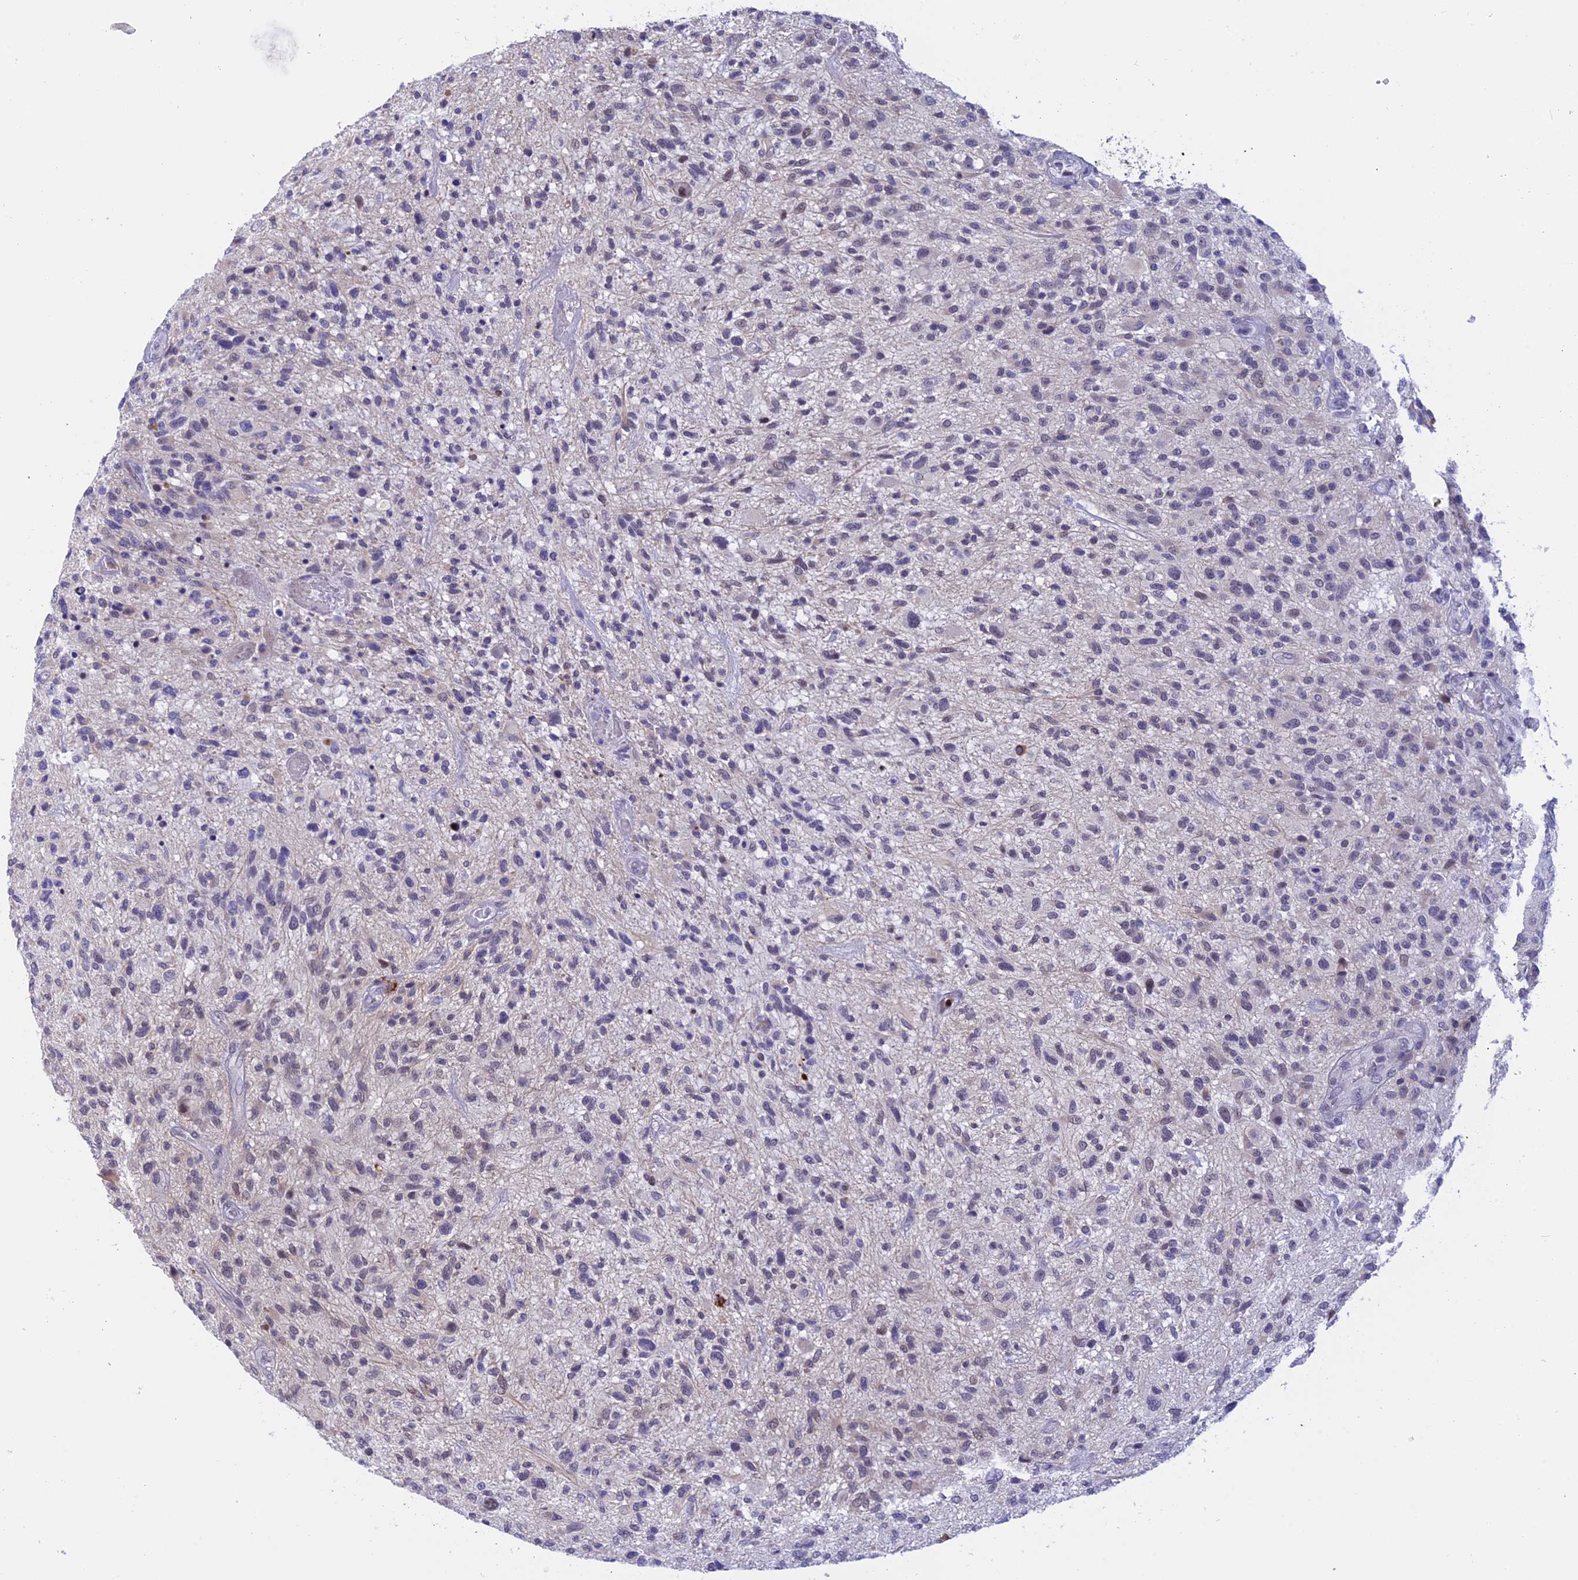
{"staining": {"intensity": "moderate", "quantity": "25%-75%", "location": "nuclear"}, "tissue": "glioma", "cell_type": "Tumor cells", "image_type": "cancer", "snomed": [{"axis": "morphology", "description": "Glioma, malignant, High grade"}, {"axis": "topography", "description": "Brain"}], "caption": "Immunohistochemistry (IHC) staining of high-grade glioma (malignant), which demonstrates medium levels of moderate nuclear staining in about 25%-75% of tumor cells indicating moderate nuclear protein staining. The staining was performed using DAB (3,3'-diaminobenzidine) (brown) for protein detection and nuclei were counterstained in hematoxylin (blue).", "gene": "POLR2C", "patient": {"sex": "male", "age": 47}}